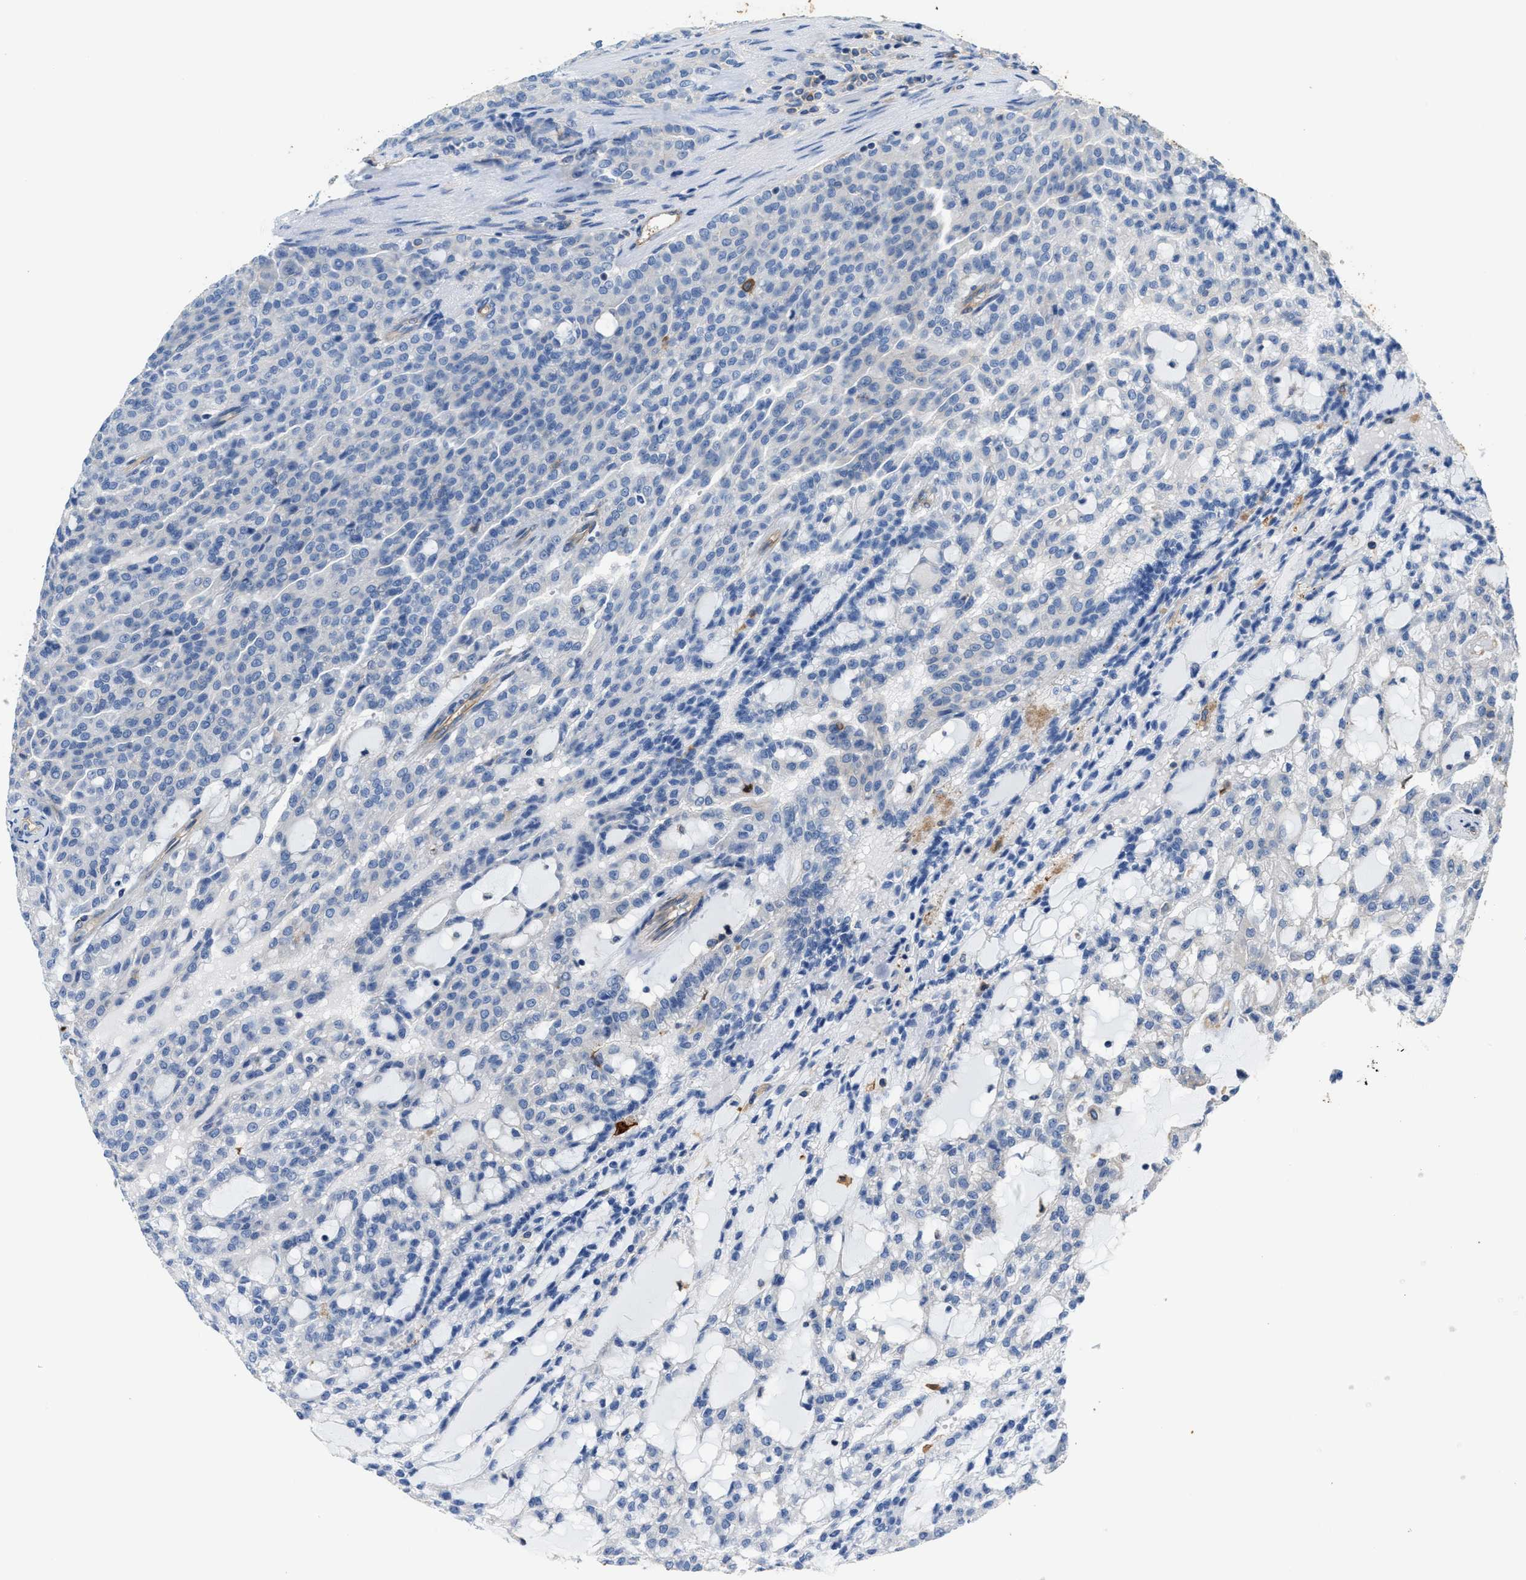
{"staining": {"intensity": "negative", "quantity": "none", "location": "none"}, "tissue": "renal cancer", "cell_type": "Tumor cells", "image_type": "cancer", "snomed": [{"axis": "morphology", "description": "Adenocarcinoma, NOS"}, {"axis": "topography", "description": "Kidney"}], "caption": "Renal cancer (adenocarcinoma) was stained to show a protein in brown. There is no significant expression in tumor cells.", "gene": "ATIC", "patient": {"sex": "male", "age": 63}}